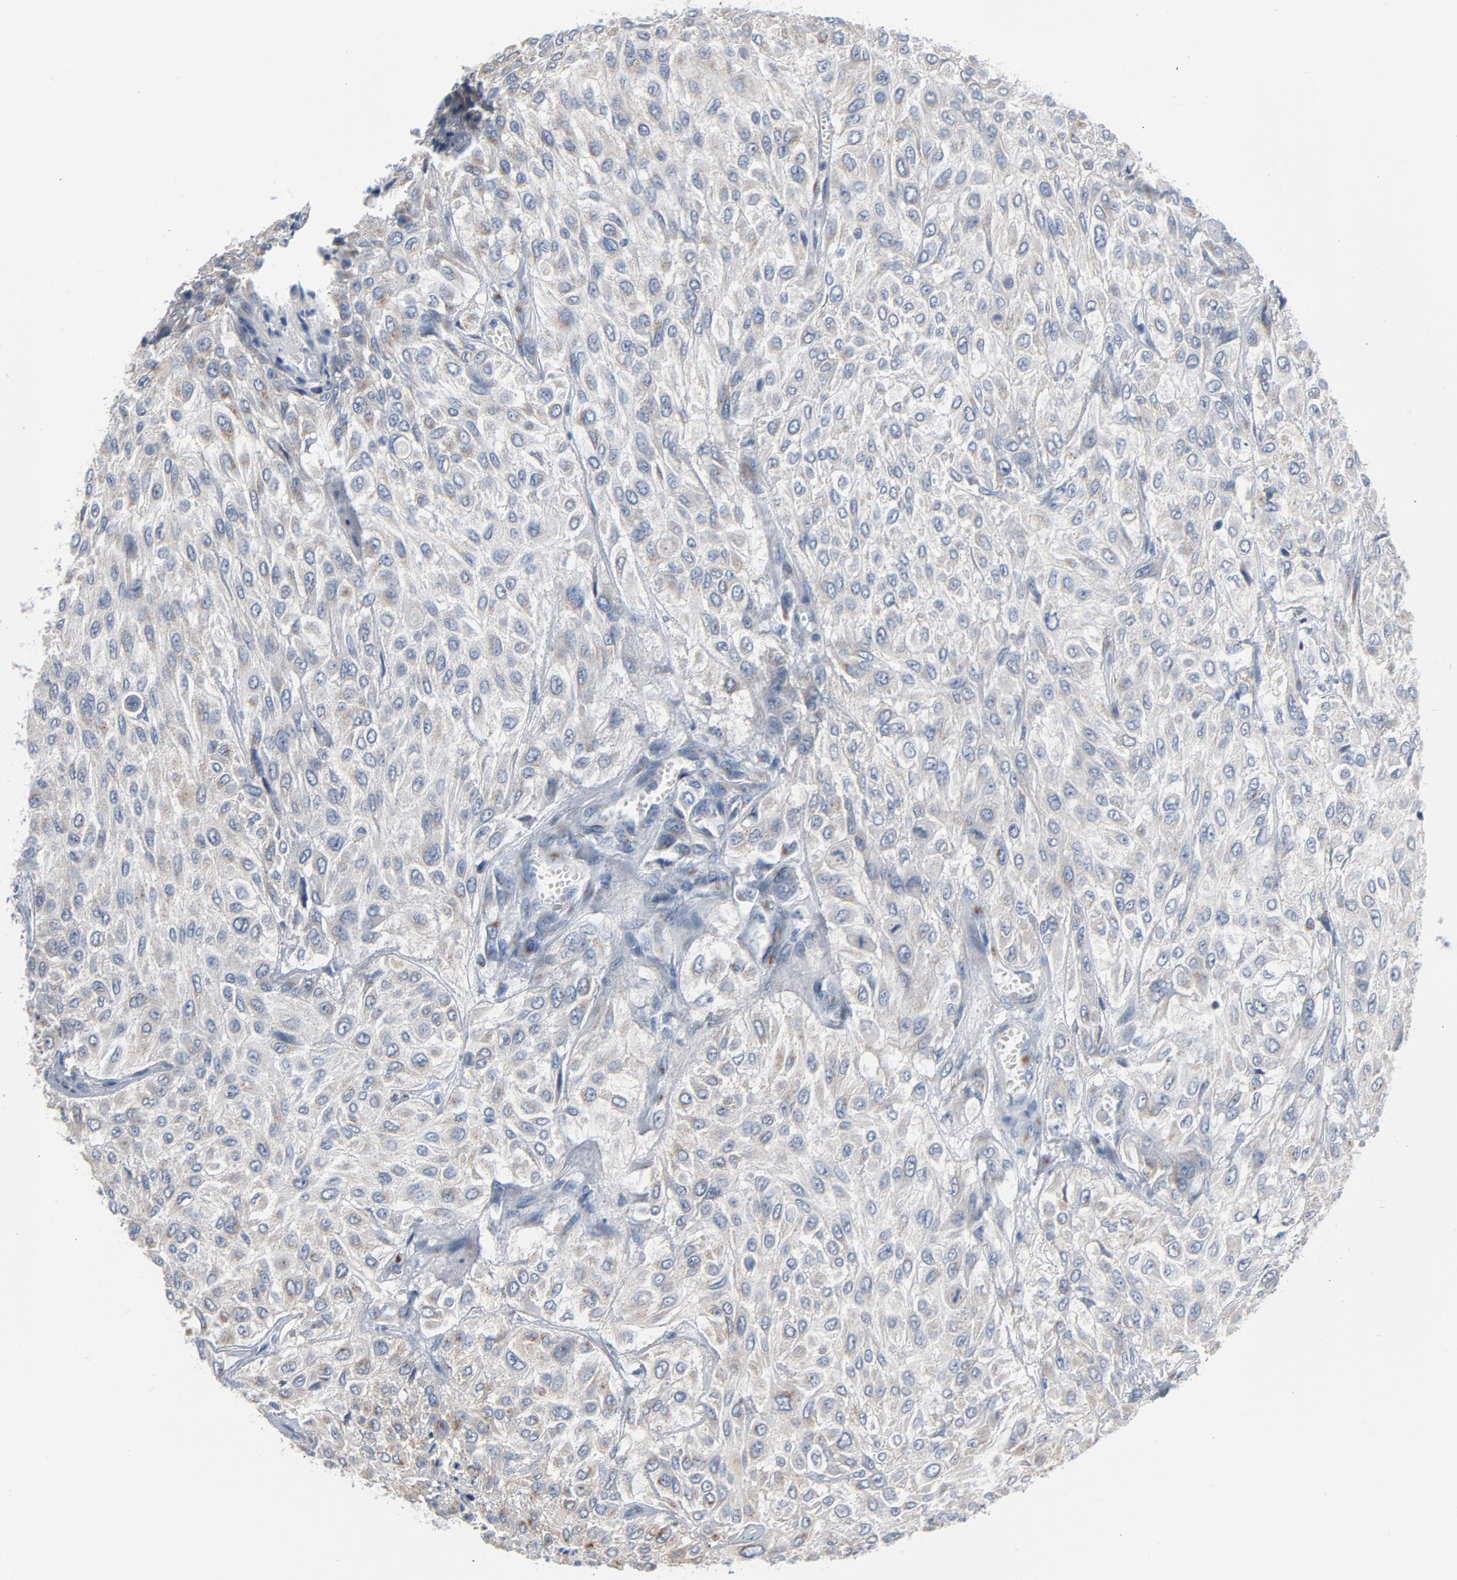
{"staining": {"intensity": "weak", "quantity": ">75%", "location": "cytoplasmic/membranous"}, "tissue": "urothelial cancer", "cell_type": "Tumor cells", "image_type": "cancer", "snomed": [{"axis": "morphology", "description": "Urothelial carcinoma, High grade"}, {"axis": "topography", "description": "Urinary bladder"}], "caption": "High-grade urothelial carcinoma stained for a protein (brown) displays weak cytoplasmic/membranous positive expression in approximately >75% of tumor cells.", "gene": "YIPF6", "patient": {"sex": "male", "age": 57}}